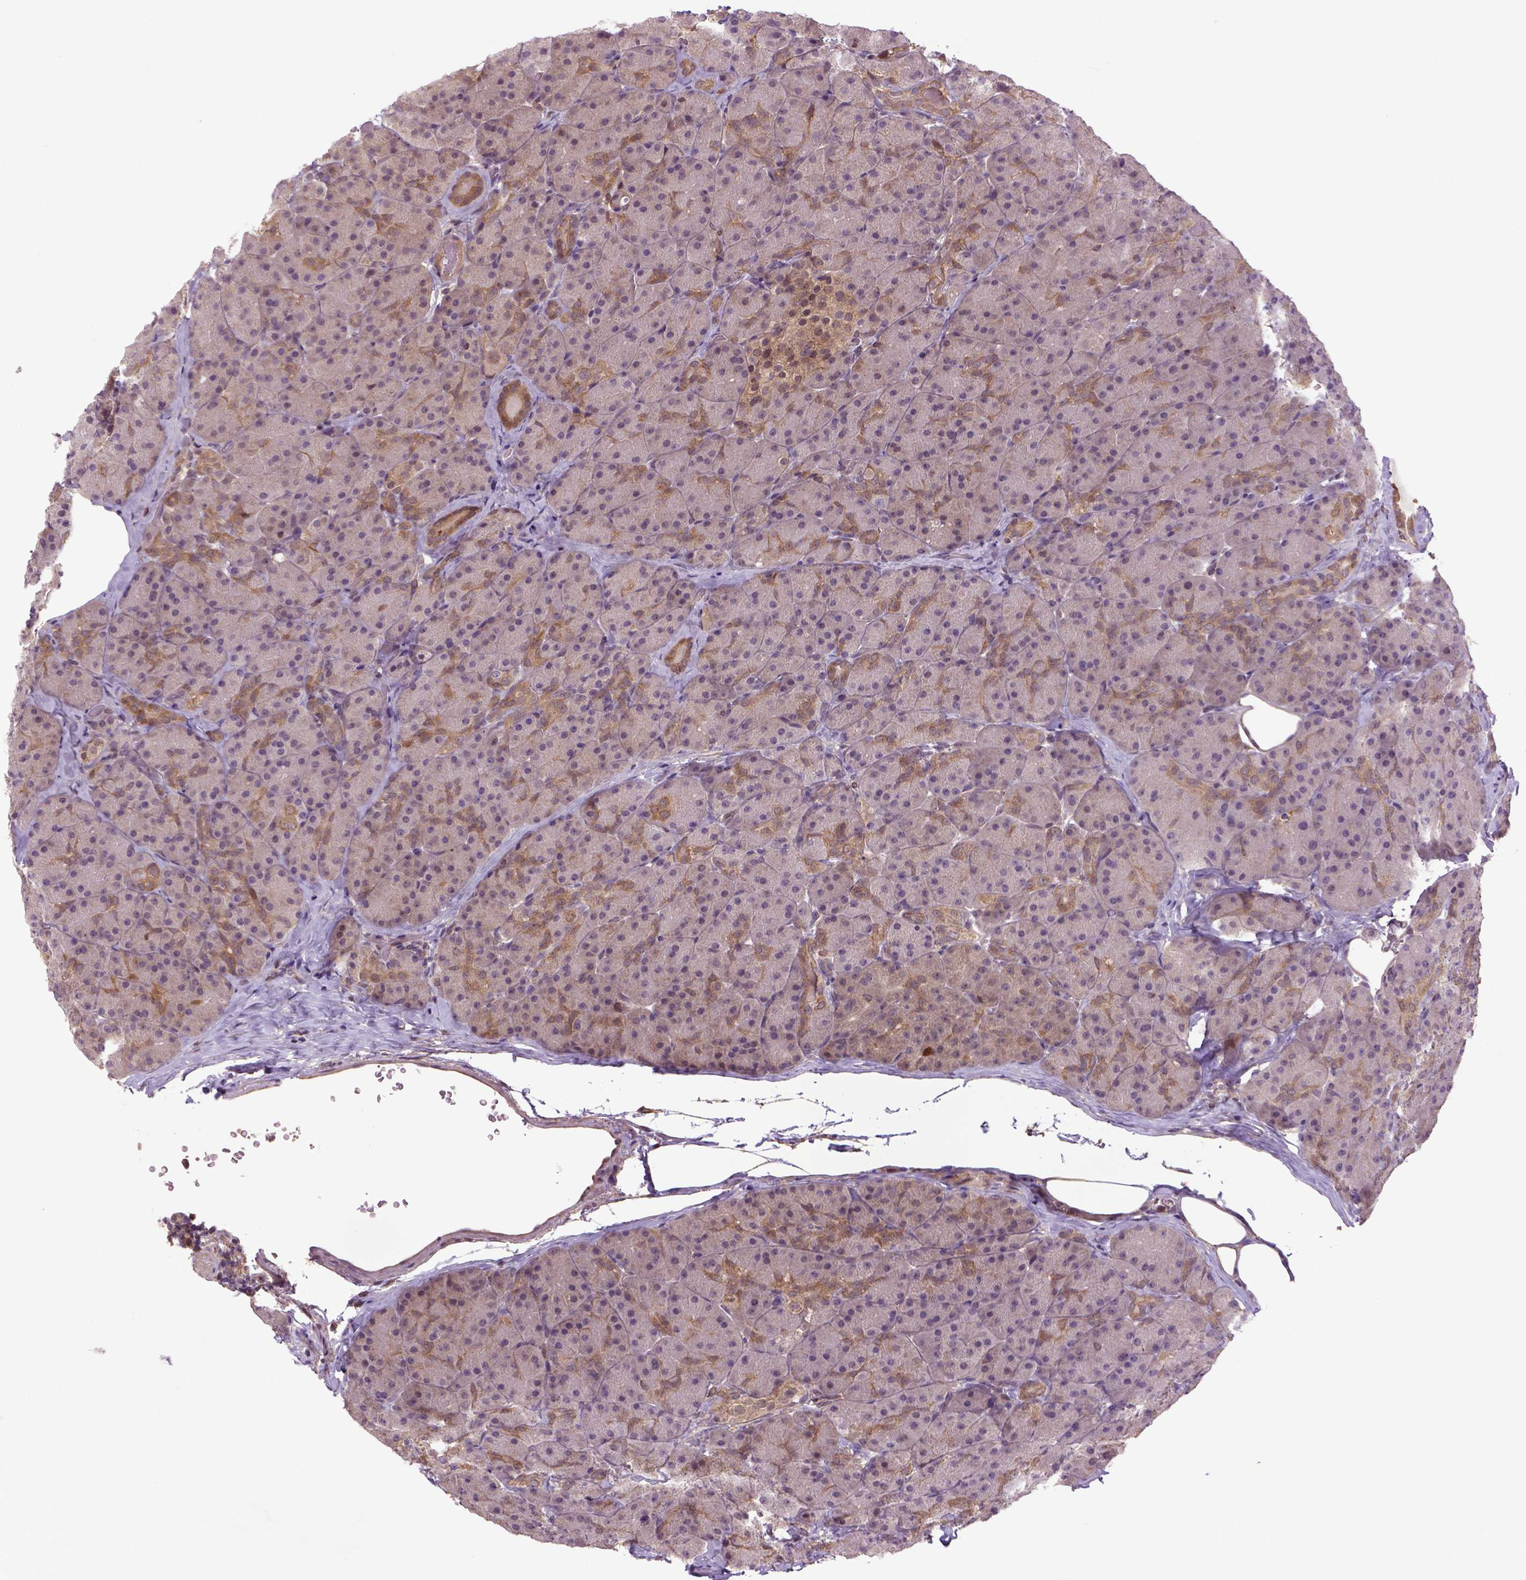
{"staining": {"intensity": "moderate", "quantity": "25%-75%", "location": "cytoplasmic/membranous"}, "tissue": "pancreas", "cell_type": "Exocrine glandular cells", "image_type": "normal", "snomed": [{"axis": "morphology", "description": "Normal tissue, NOS"}, {"axis": "topography", "description": "Pancreas"}], "caption": "Approximately 25%-75% of exocrine glandular cells in normal human pancreas demonstrate moderate cytoplasmic/membranous protein staining as visualized by brown immunohistochemical staining.", "gene": "HSPBP1", "patient": {"sex": "male", "age": 57}}